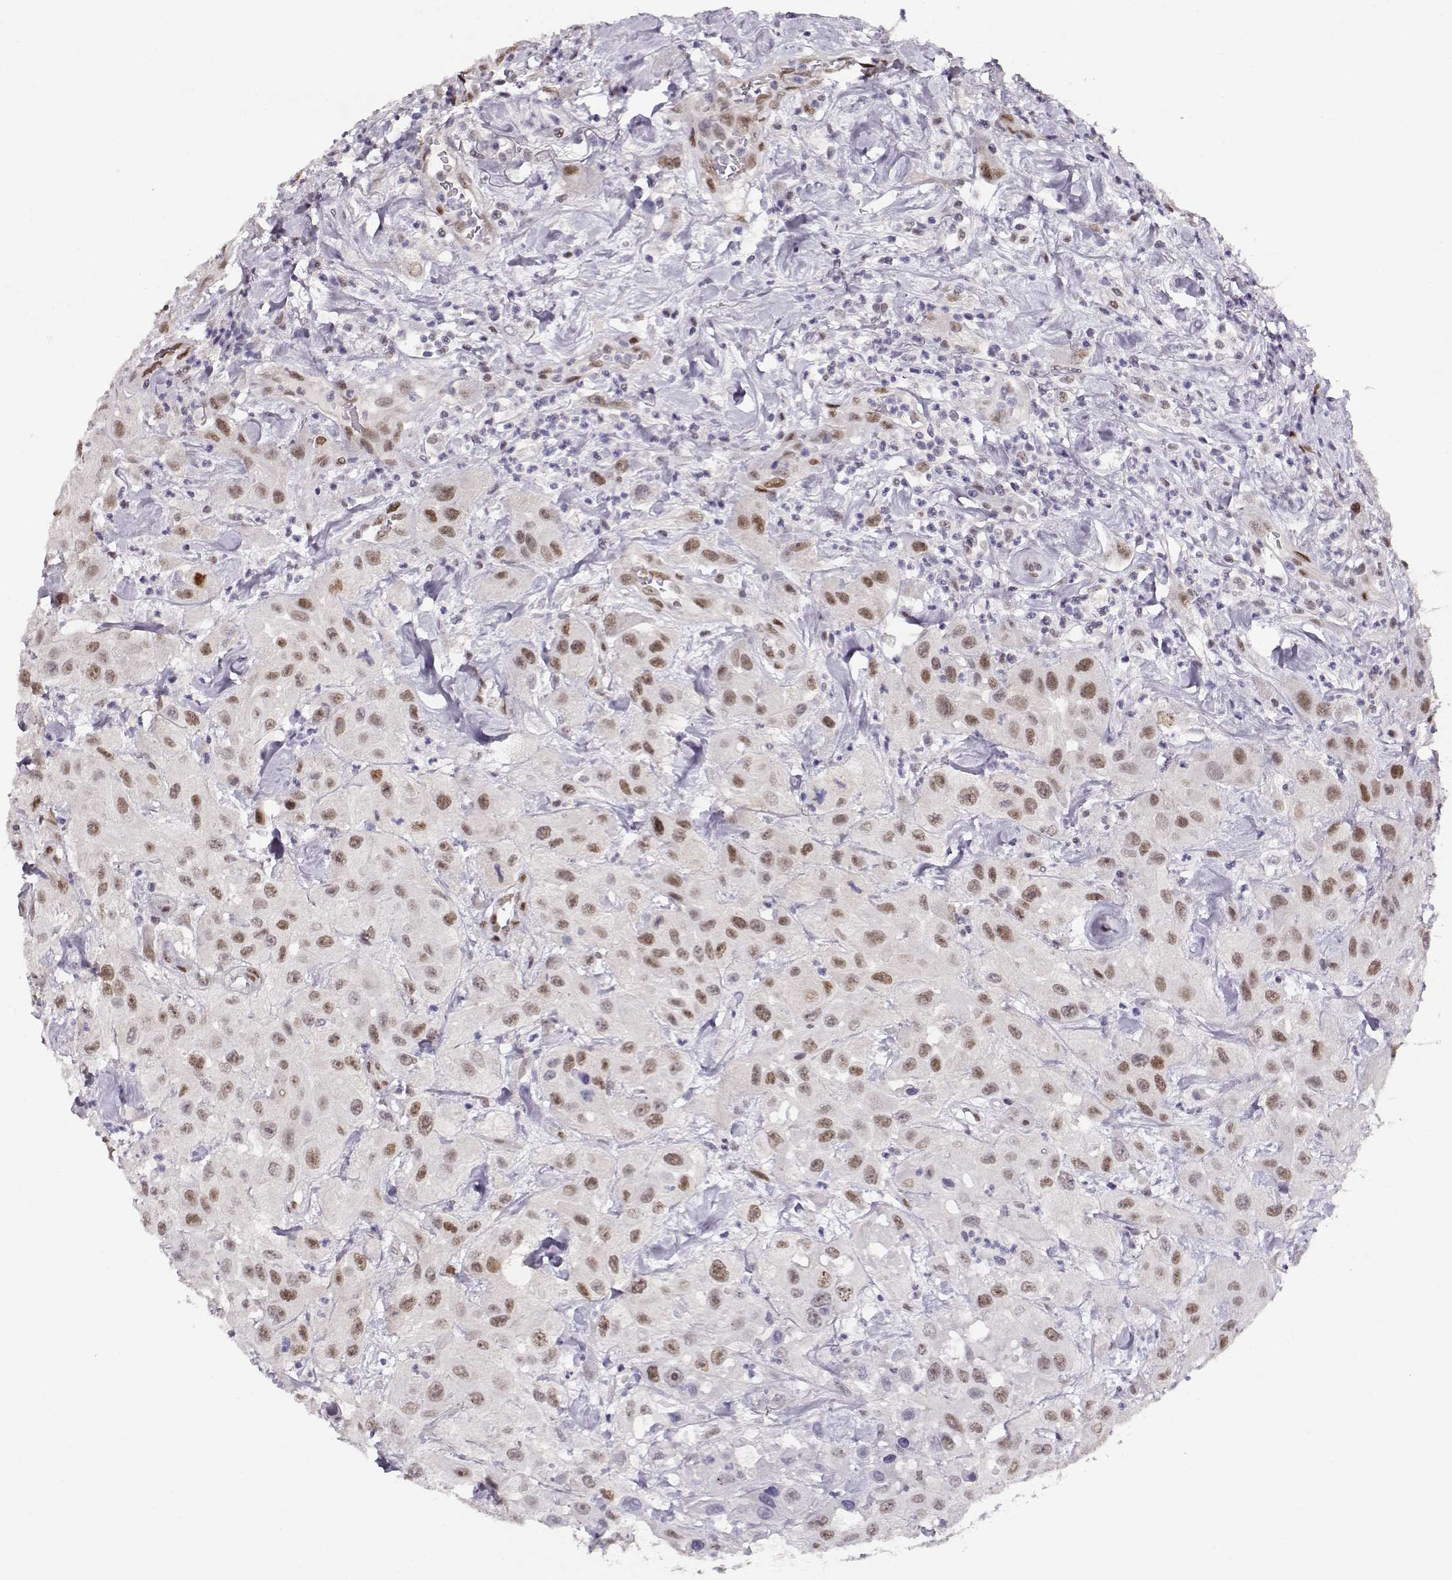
{"staining": {"intensity": "weak", "quantity": "25%-75%", "location": "nuclear"}, "tissue": "urothelial cancer", "cell_type": "Tumor cells", "image_type": "cancer", "snomed": [{"axis": "morphology", "description": "Urothelial carcinoma, High grade"}, {"axis": "topography", "description": "Urinary bladder"}], "caption": "Brown immunohistochemical staining in human urothelial carcinoma (high-grade) exhibits weak nuclear expression in approximately 25%-75% of tumor cells.", "gene": "POLI", "patient": {"sex": "male", "age": 79}}